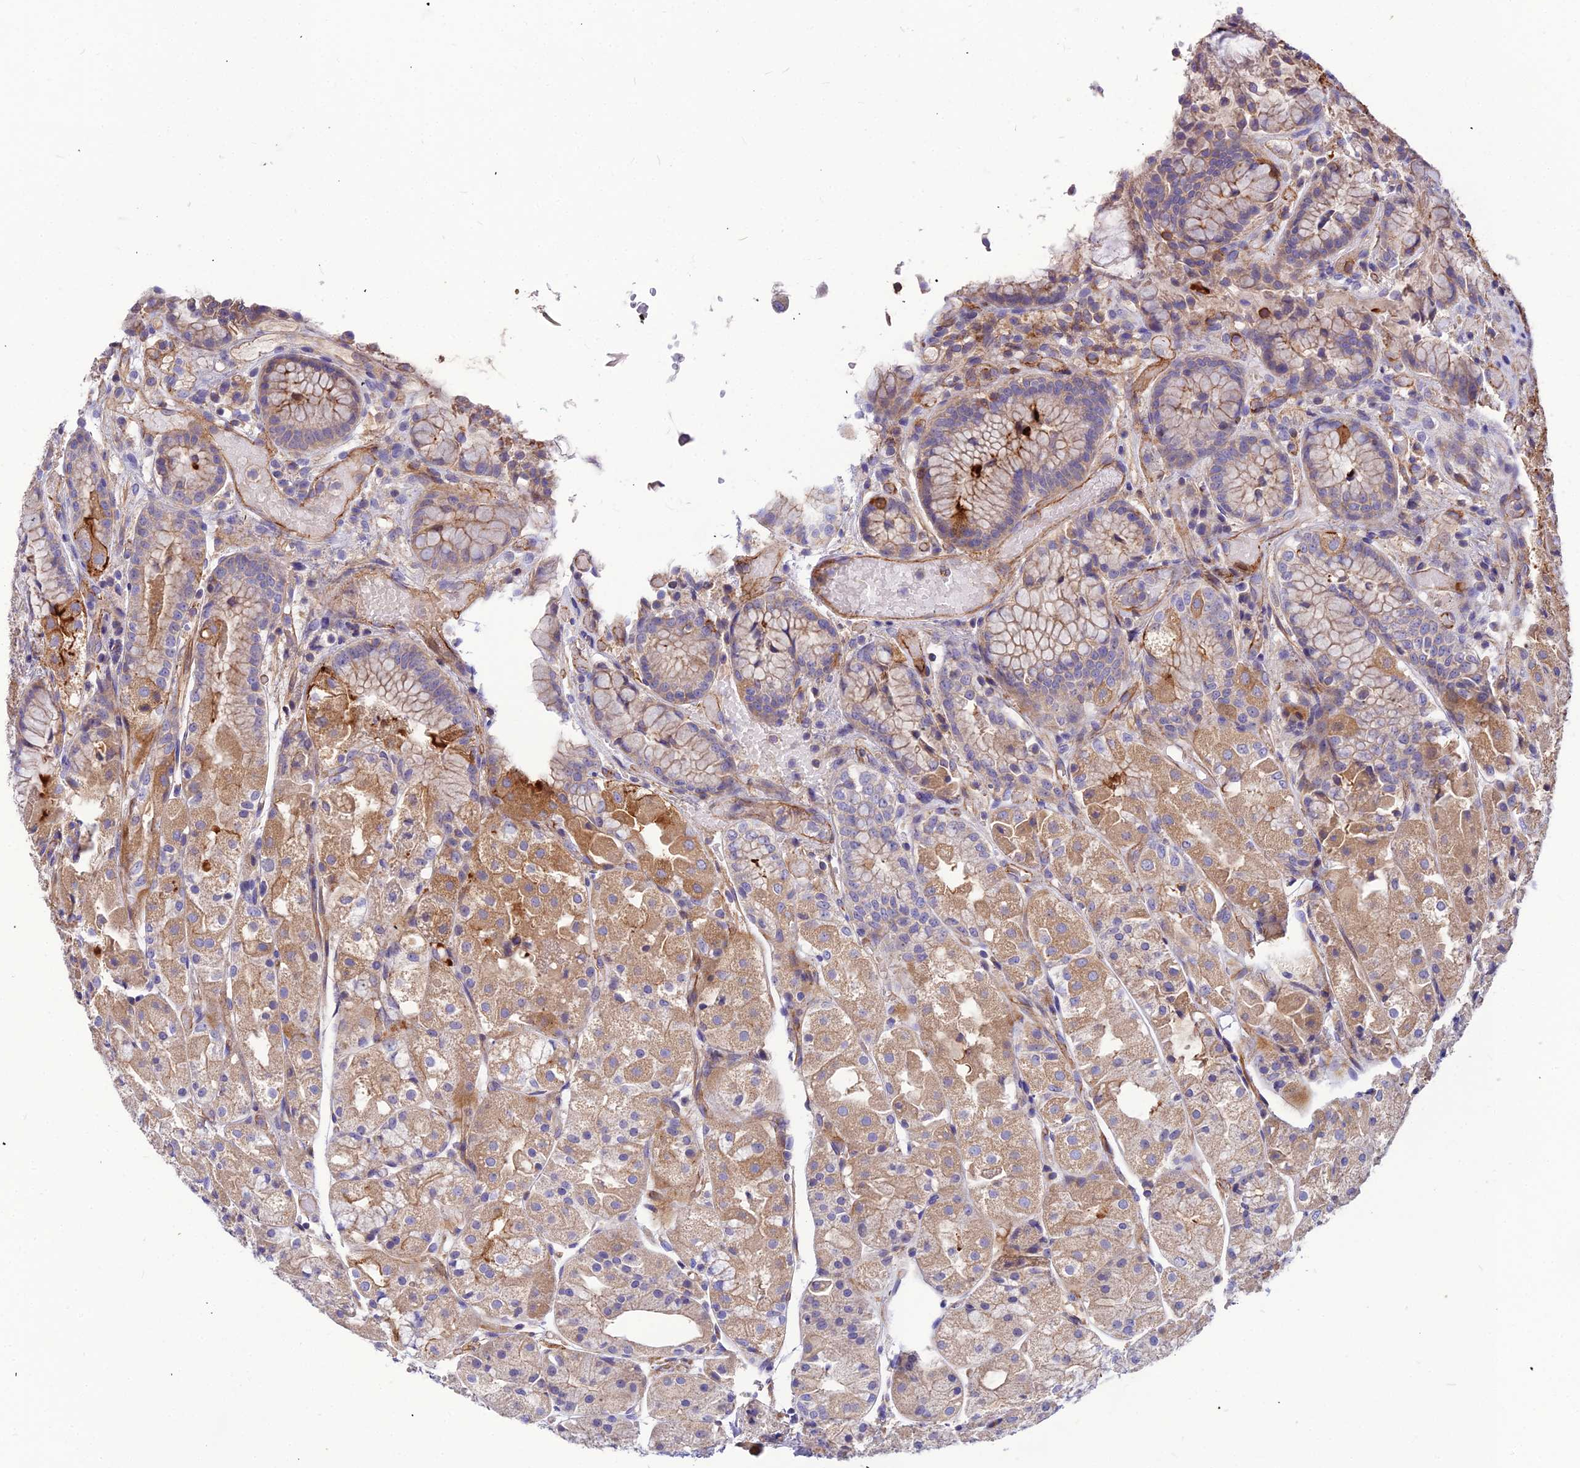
{"staining": {"intensity": "moderate", "quantity": "25%-75%", "location": "cytoplasmic/membranous"}, "tissue": "stomach", "cell_type": "Glandular cells", "image_type": "normal", "snomed": [{"axis": "morphology", "description": "Normal tissue, NOS"}, {"axis": "topography", "description": "Stomach, upper"}], "caption": "A micrograph of stomach stained for a protein exhibits moderate cytoplasmic/membranous brown staining in glandular cells.", "gene": "ASPHD1", "patient": {"sex": "male", "age": 72}}